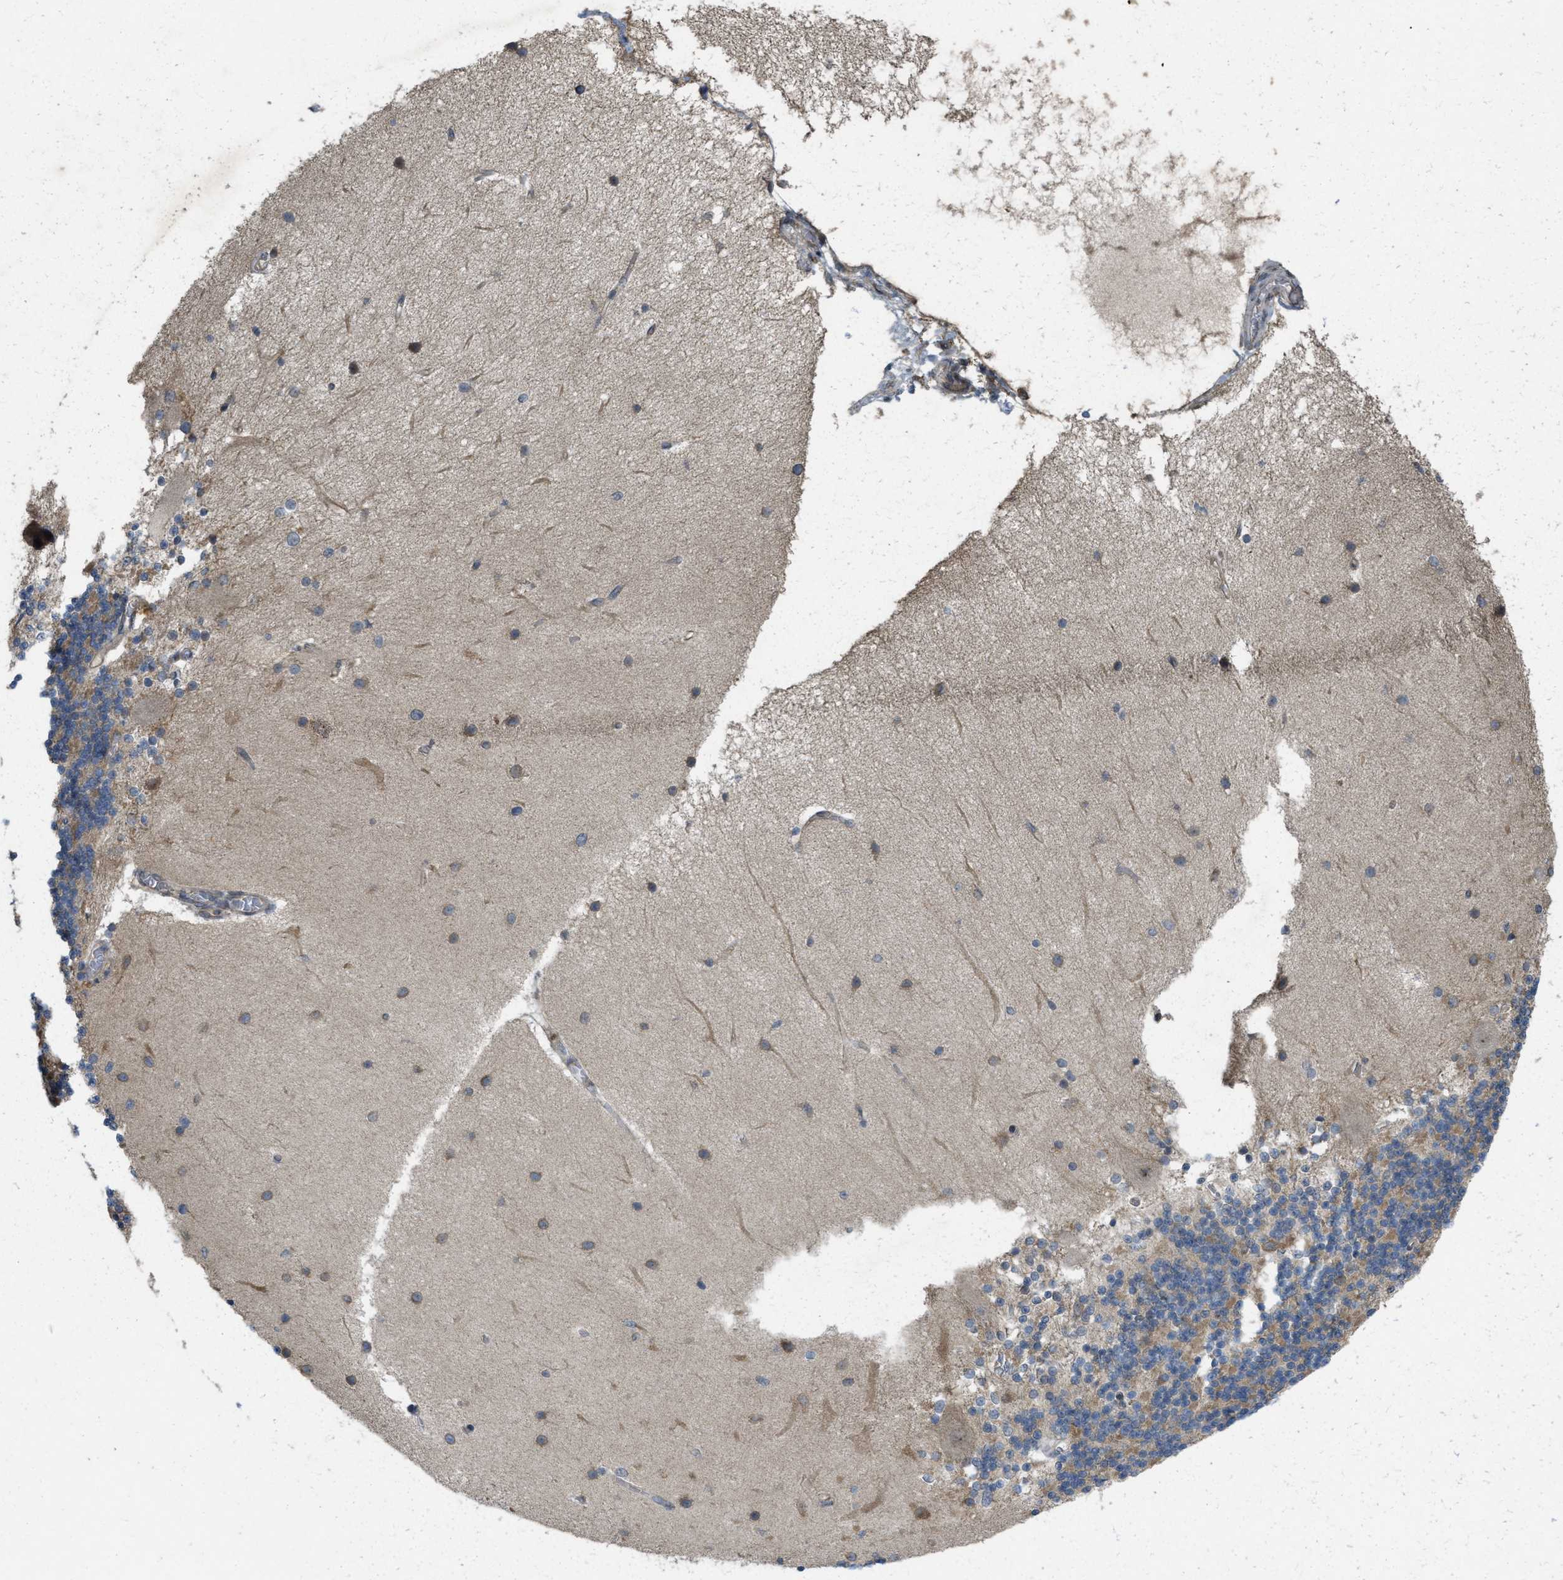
{"staining": {"intensity": "moderate", "quantity": "25%-75%", "location": "cytoplasmic/membranous"}, "tissue": "cerebellum", "cell_type": "Cells in granular layer", "image_type": "normal", "snomed": [{"axis": "morphology", "description": "Normal tissue, NOS"}, {"axis": "topography", "description": "Cerebellum"}], "caption": "This photomicrograph reveals immunohistochemistry staining of normal cerebellum, with medium moderate cytoplasmic/membranous staining in about 25%-75% of cells in granular layer.", "gene": "IFNLR1", "patient": {"sex": "female", "age": 54}}